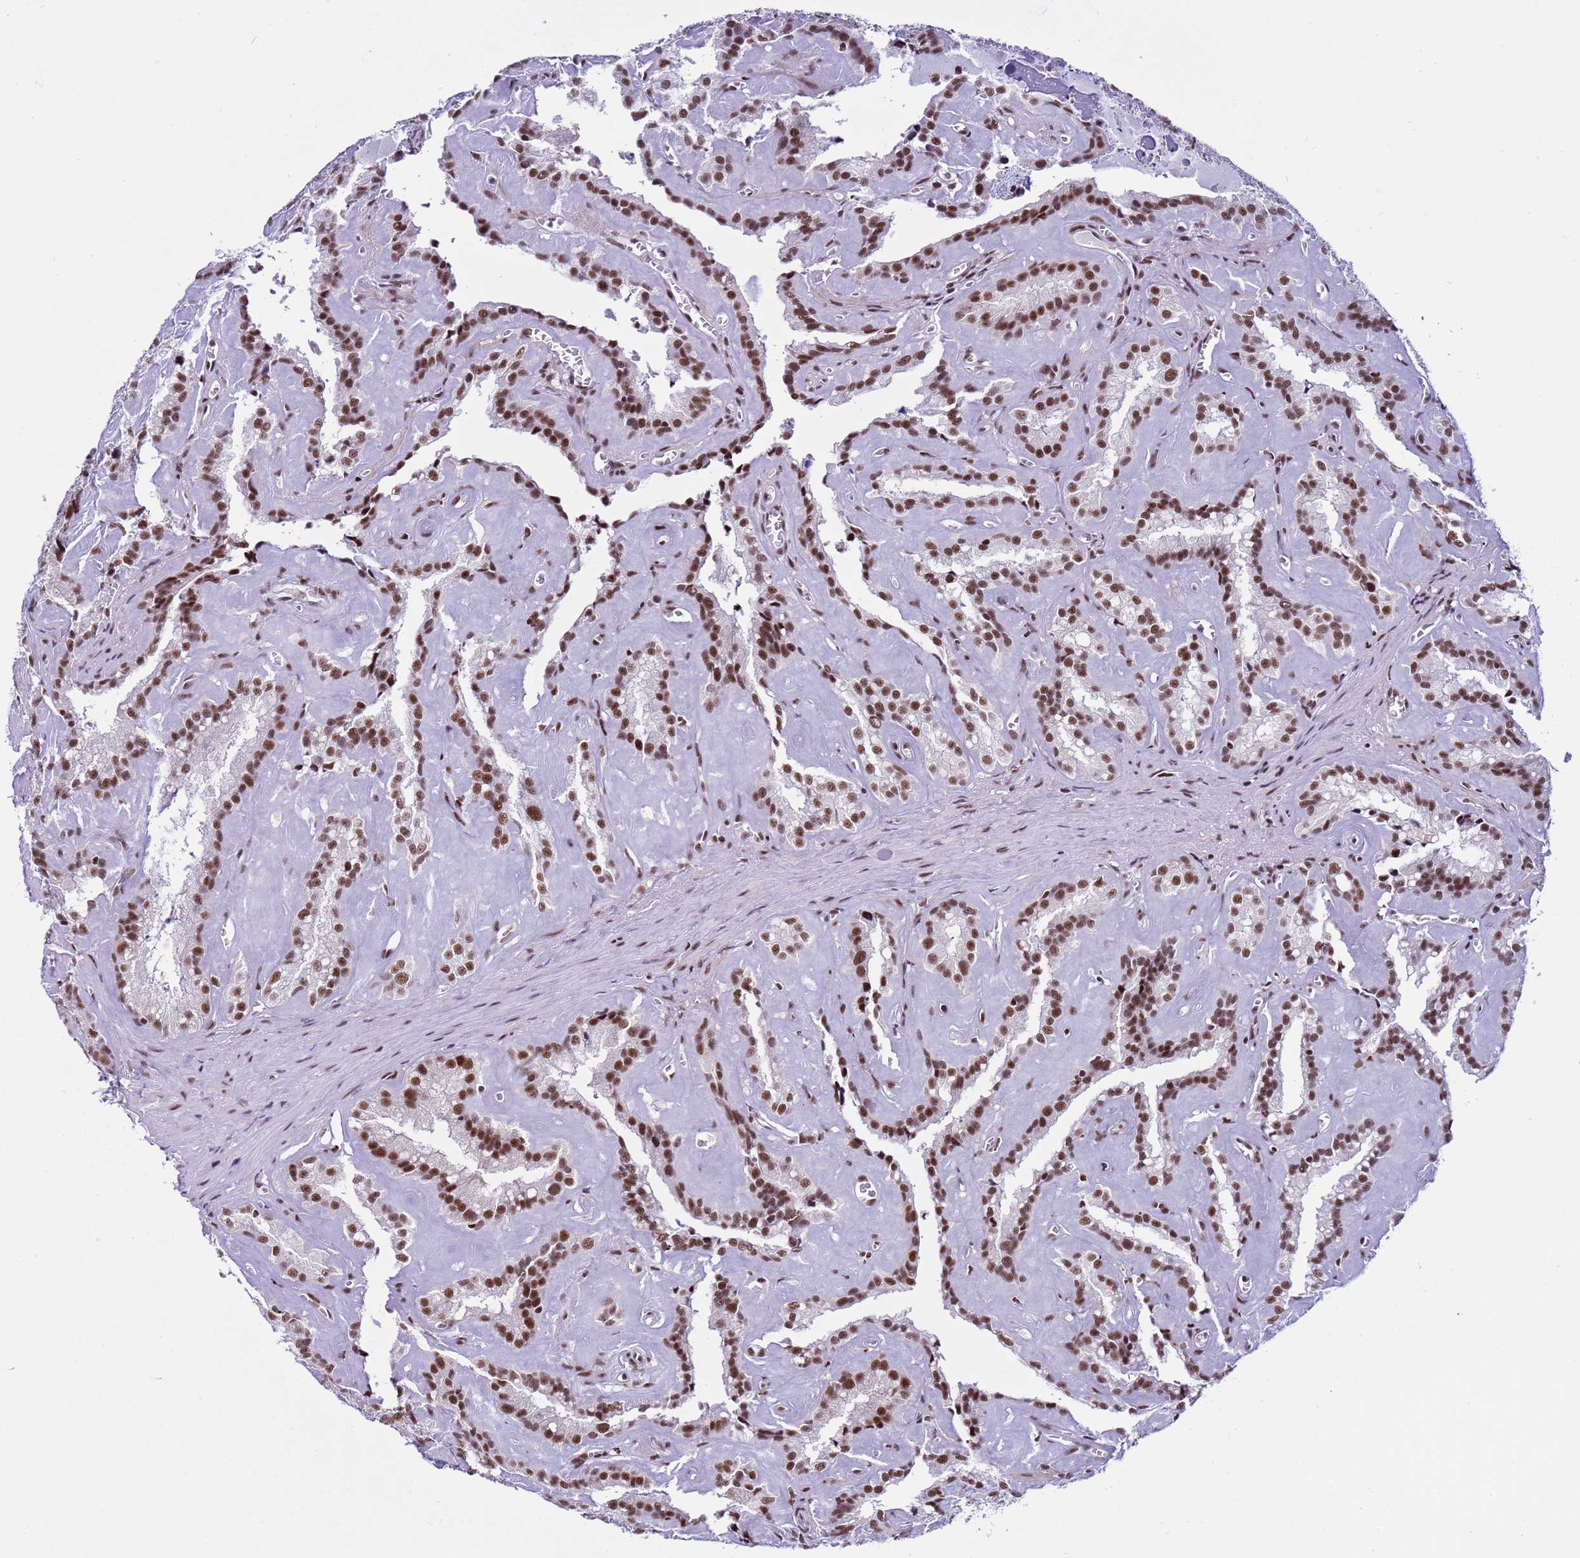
{"staining": {"intensity": "strong", "quantity": ">75%", "location": "nuclear"}, "tissue": "seminal vesicle", "cell_type": "Glandular cells", "image_type": "normal", "snomed": [{"axis": "morphology", "description": "Normal tissue, NOS"}, {"axis": "topography", "description": "Prostate"}, {"axis": "topography", "description": "Seminal veicle"}], "caption": "DAB (3,3'-diaminobenzidine) immunohistochemical staining of benign human seminal vesicle exhibits strong nuclear protein positivity in about >75% of glandular cells.", "gene": "THOC2", "patient": {"sex": "male", "age": 59}}